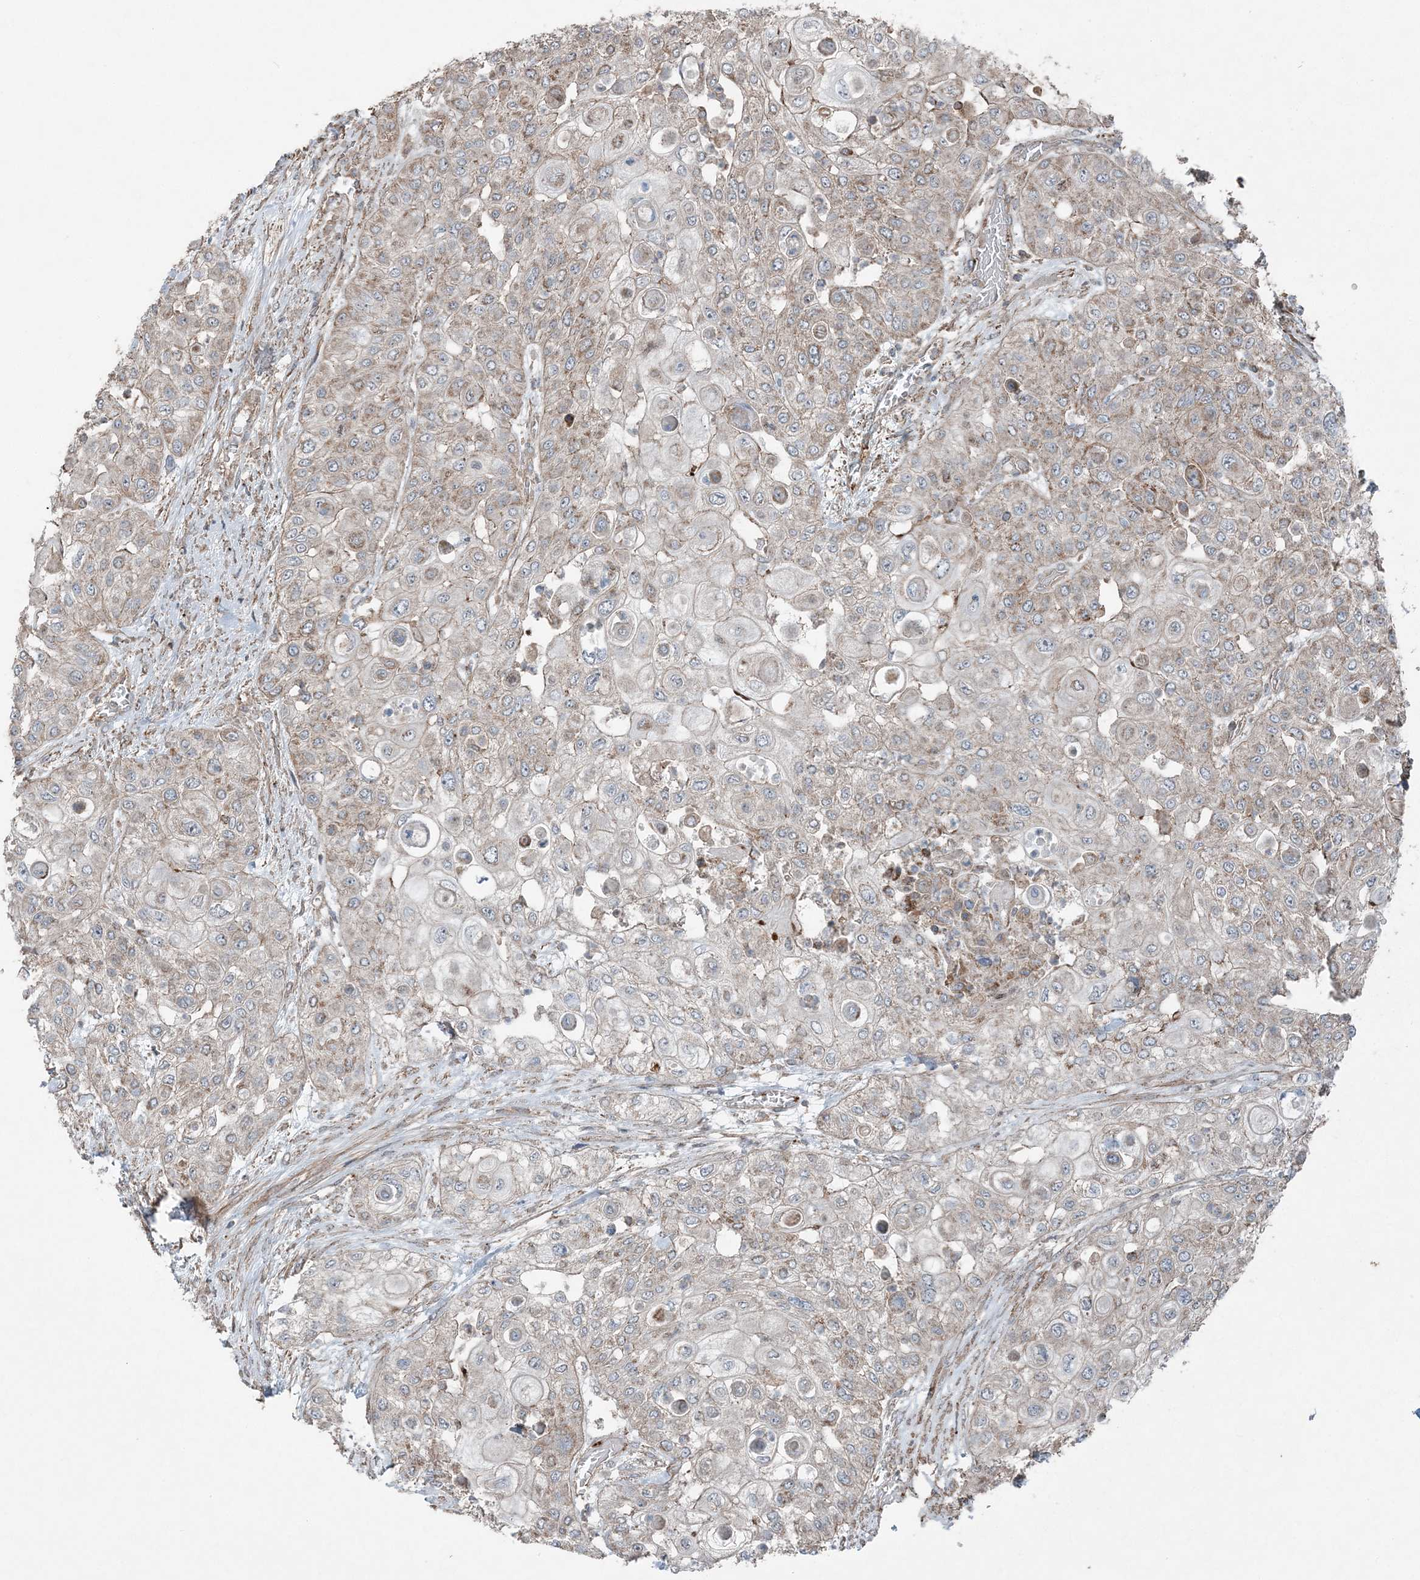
{"staining": {"intensity": "weak", "quantity": "25%-75%", "location": "cytoplasmic/membranous"}, "tissue": "urothelial cancer", "cell_type": "Tumor cells", "image_type": "cancer", "snomed": [{"axis": "morphology", "description": "Urothelial carcinoma, High grade"}, {"axis": "topography", "description": "Urinary bladder"}], "caption": "A high-resolution photomicrograph shows immunohistochemistry (IHC) staining of urothelial cancer, which reveals weak cytoplasmic/membranous staining in about 25%-75% of tumor cells.", "gene": "KY", "patient": {"sex": "female", "age": 79}}